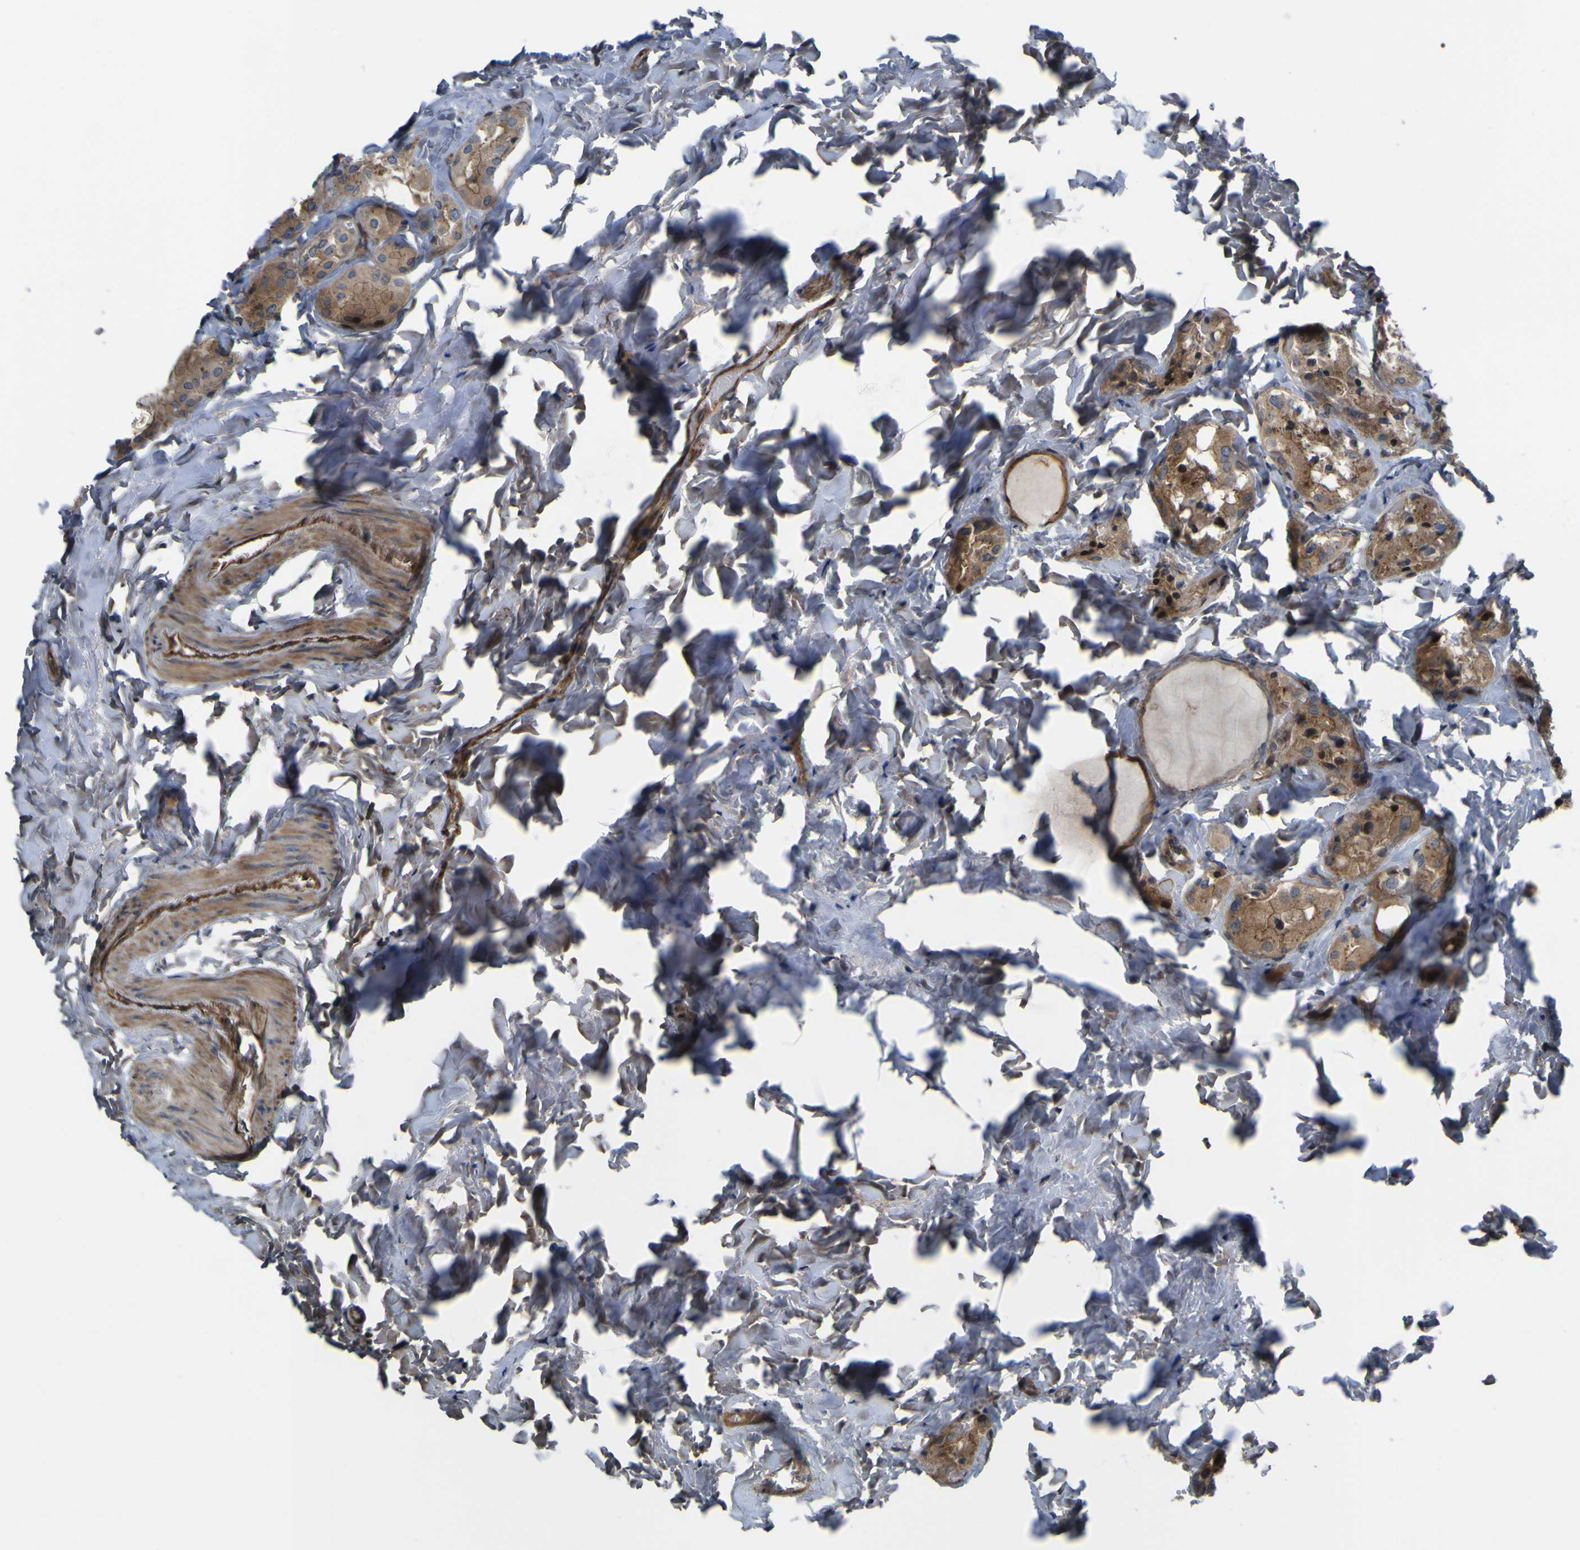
{"staining": {"intensity": "moderate", "quantity": ">75%", "location": "cytoplasmic/membranous"}, "tissue": "parathyroid gland", "cell_type": "Glandular cells", "image_type": "normal", "snomed": [{"axis": "morphology", "description": "Normal tissue, NOS"}, {"axis": "morphology", "description": "Atrophy, NOS"}, {"axis": "topography", "description": "Parathyroid gland"}], "caption": "Immunohistochemistry micrograph of benign human parathyroid gland stained for a protein (brown), which reveals medium levels of moderate cytoplasmic/membranous positivity in approximately >75% of glandular cells.", "gene": "FBXO30", "patient": {"sex": "female", "age": 54}}